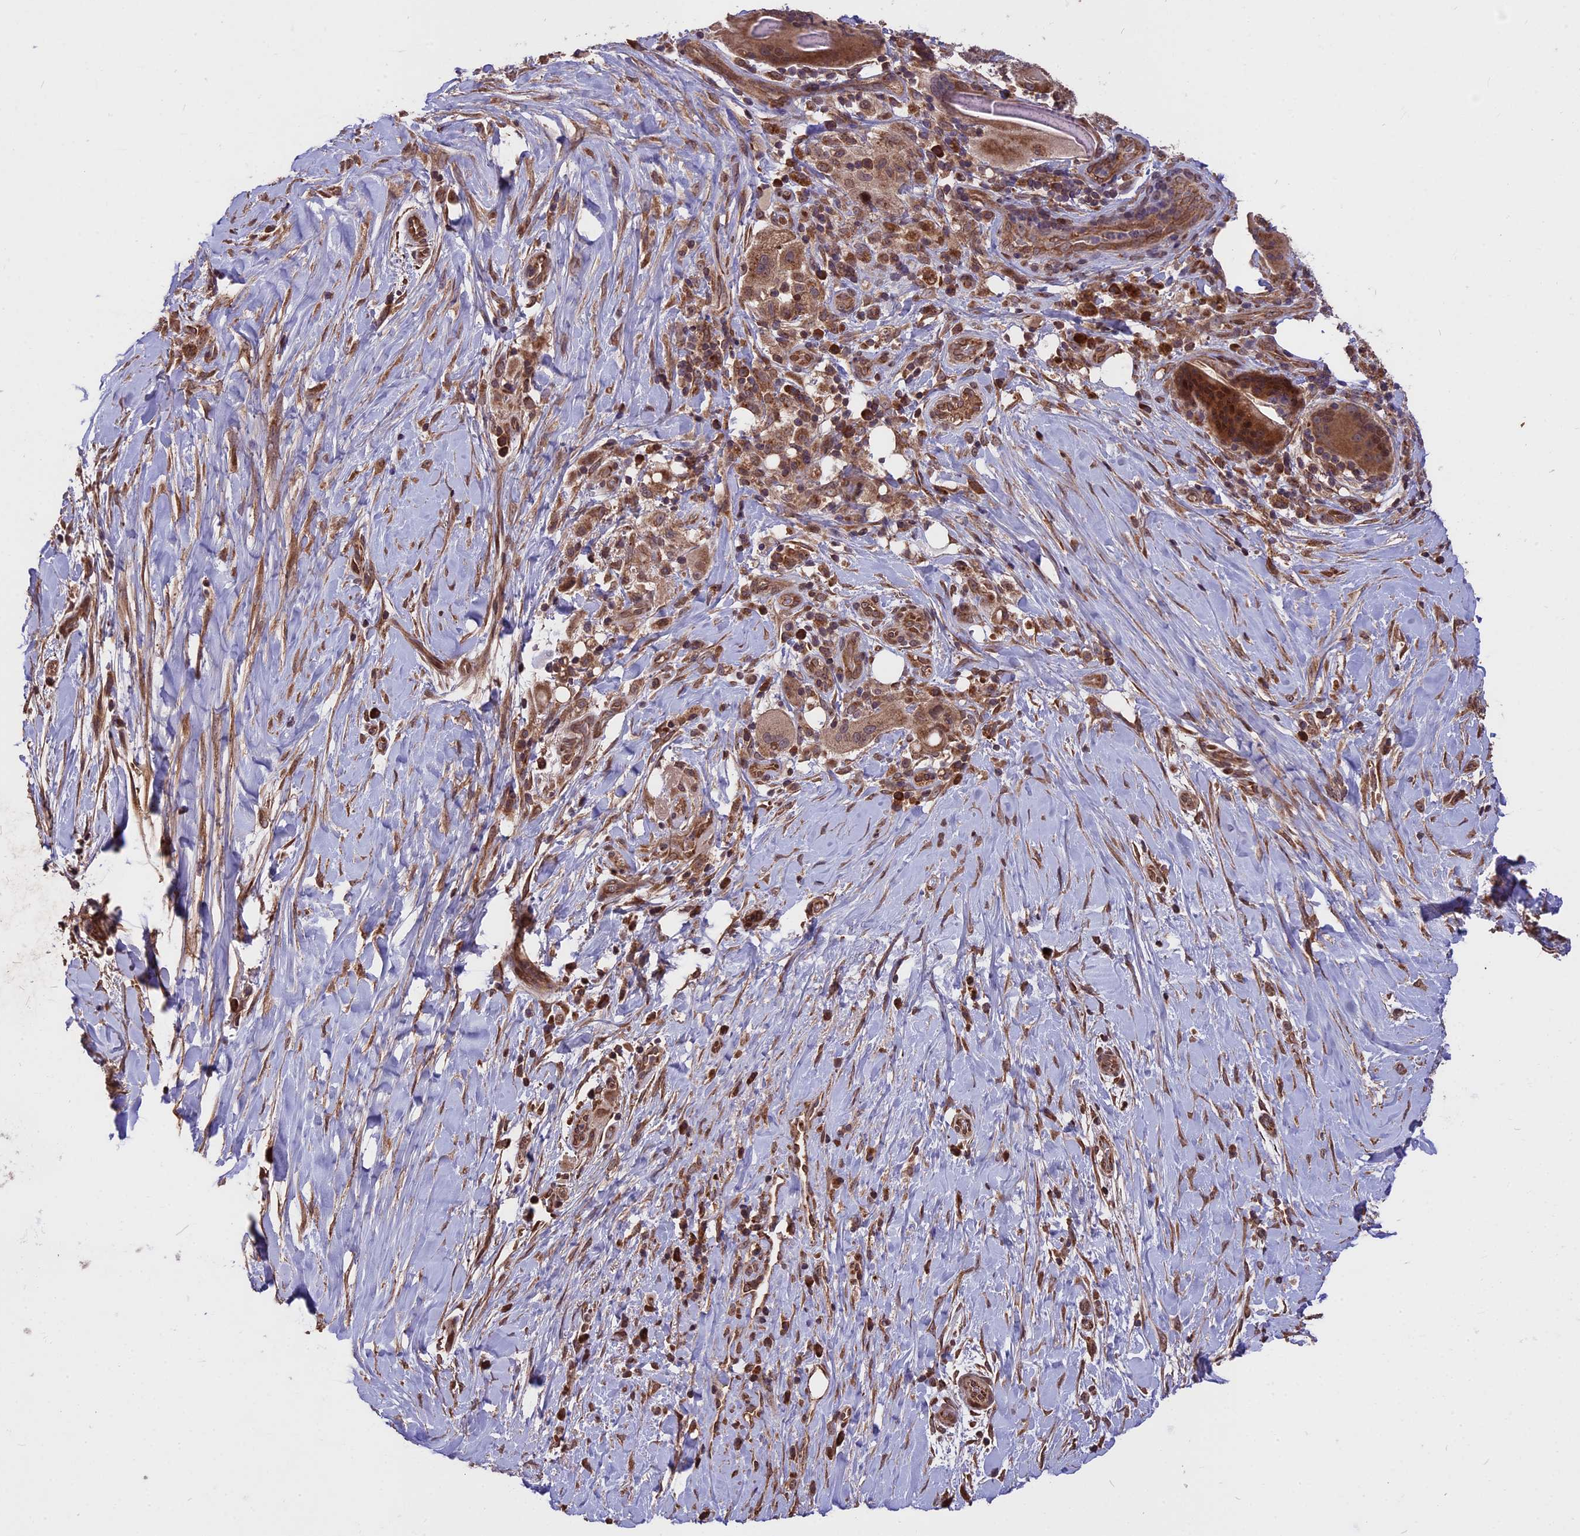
{"staining": {"intensity": "moderate", "quantity": ">75%", "location": "cytoplasmic/membranous,nuclear"}, "tissue": "pancreatic cancer", "cell_type": "Tumor cells", "image_type": "cancer", "snomed": [{"axis": "morphology", "description": "Adenocarcinoma, NOS"}, {"axis": "topography", "description": "Pancreas"}], "caption": "A brown stain labels moderate cytoplasmic/membranous and nuclear staining of a protein in adenocarcinoma (pancreatic) tumor cells.", "gene": "ZNF598", "patient": {"sex": "male", "age": 58}}